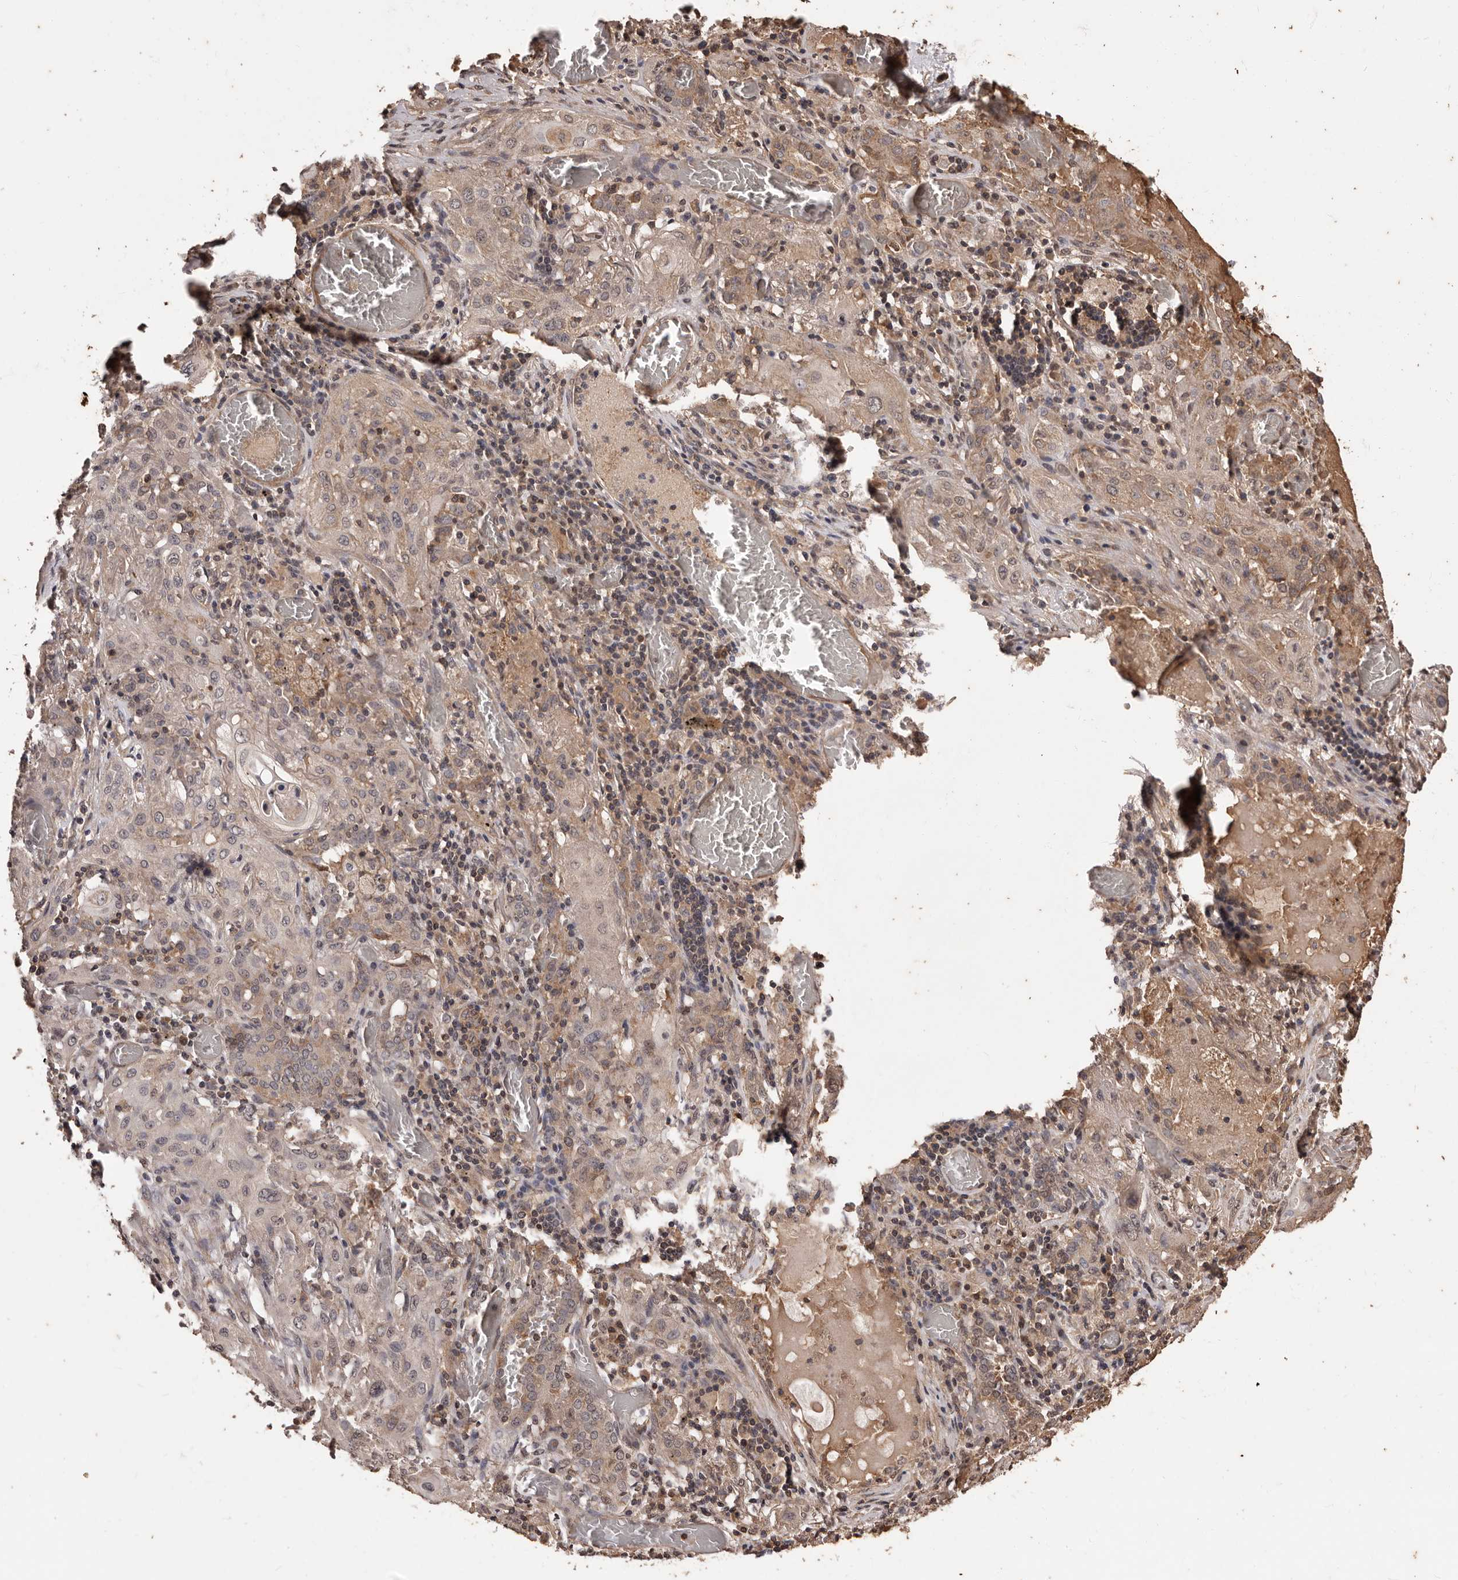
{"staining": {"intensity": "weak", "quantity": "25%-75%", "location": "cytoplasmic/membranous"}, "tissue": "lung cancer", "cell_type": "Tumor cells", "image_type": "cancer", "snomed": [{"axis": "morphology", "description": "Squamous cell carcinoma, NOS"}, {"axis": "topography", "description": "Lung"}], "caption": "Lung cancer was stained to show a protein in brown. There is low levels of weak cytoplasmic/membranous staining in about 25%-75% of tumor cells.", "gene": "NAV1", "patient": {"sex": "female", "age": 47}}